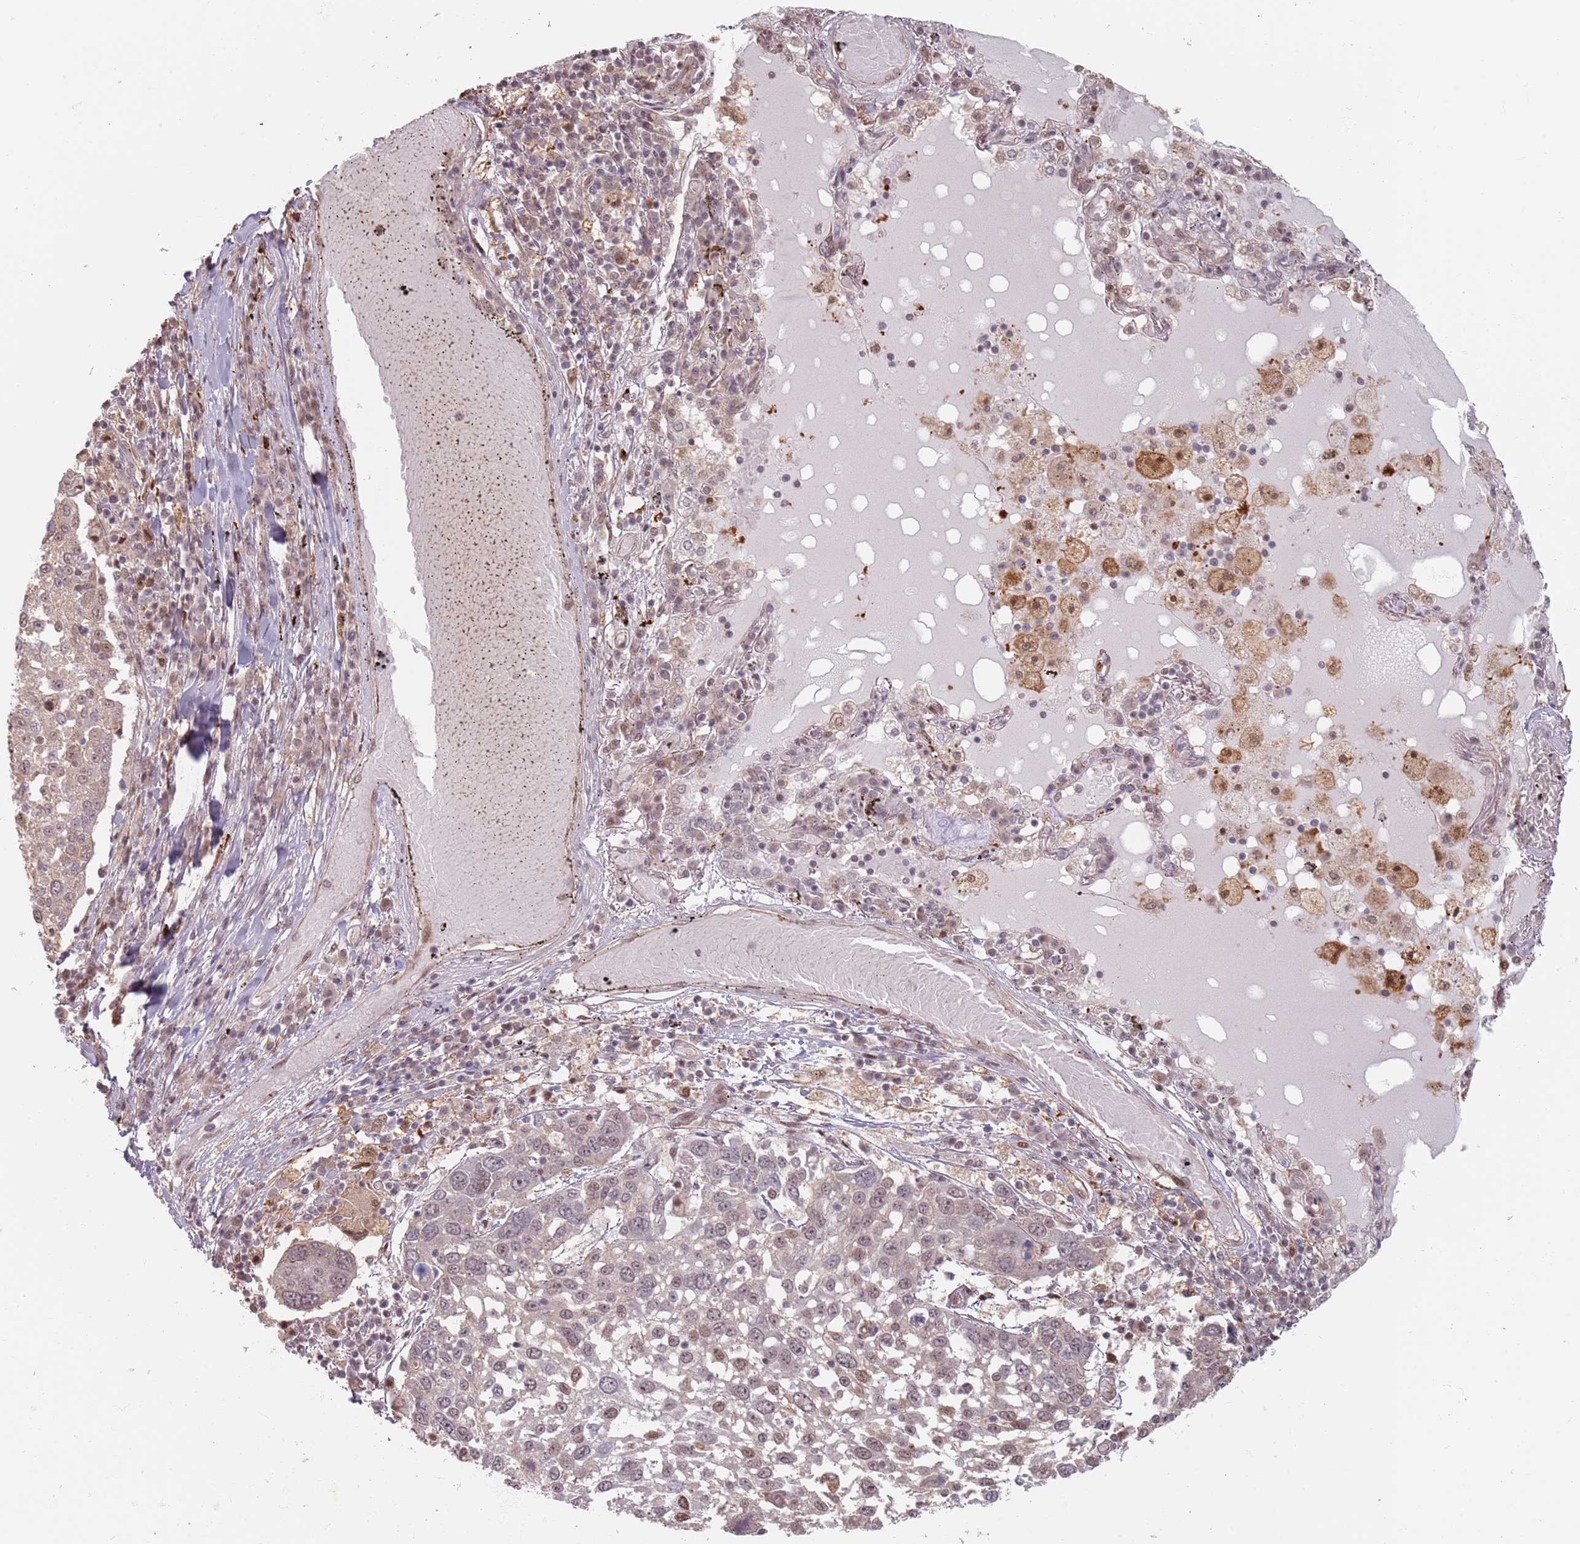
{"staining": {"intensity": "weak", "quantity": "<25%", "location": "nuclear"}, "tissue": "lung cancer", "cell_type": "Tumor cells", "image_type": "cancer", "snomed": [{"axis": "morphology", "description": "Squamous cell carcinoma, NOS"}, {"axis": "topography", "description": "Lung"}], "caption": "Immunohistochemical staining of lung cancer displays no significant positivity in tumor cells.", "gene": "PLSCR5", "patient": {"sex": "male", "age": 65}}